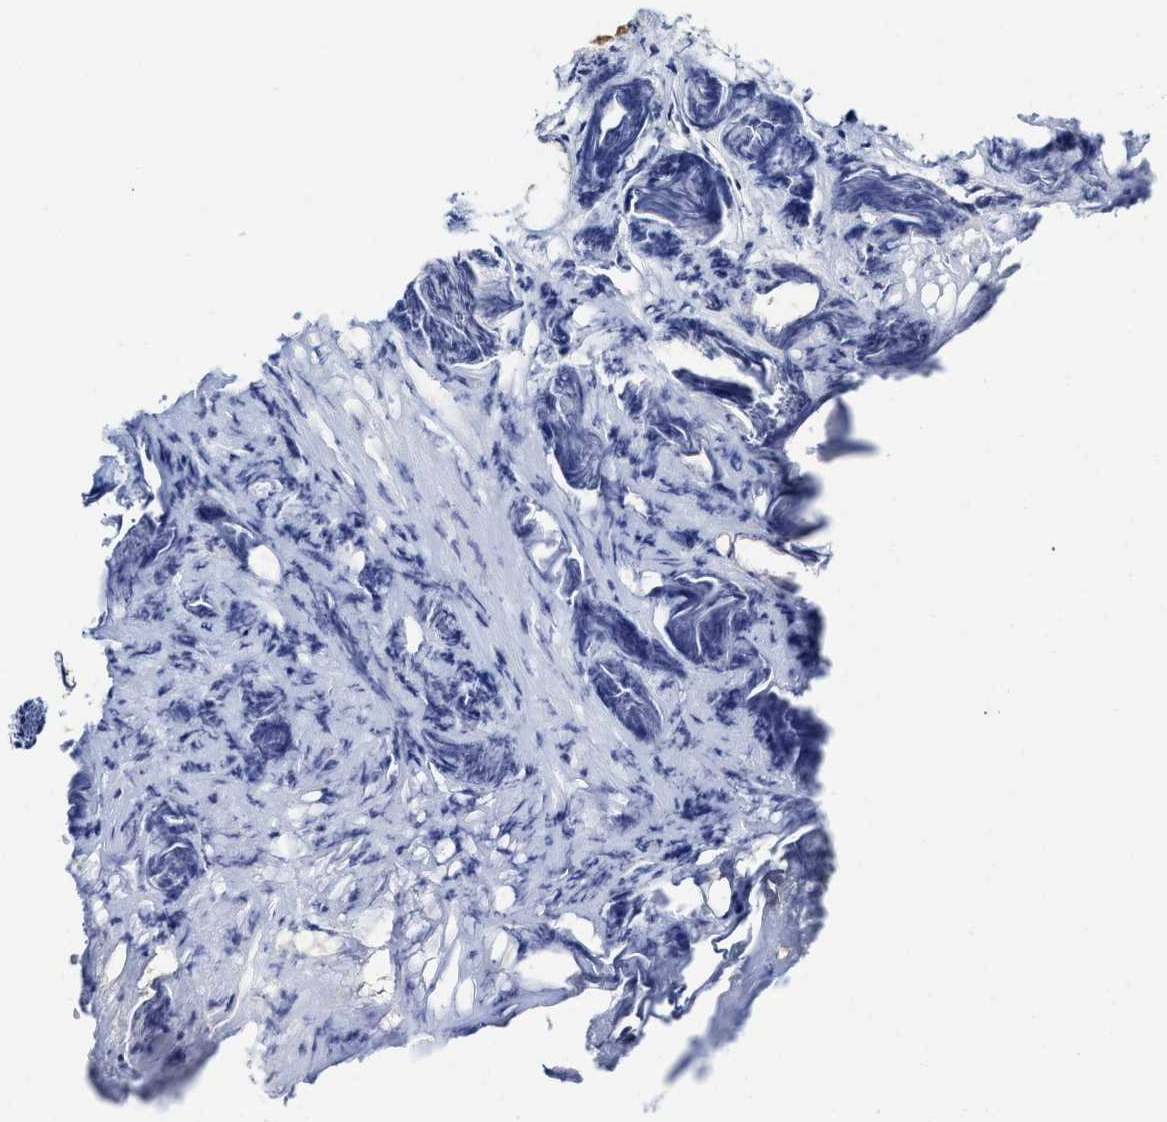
{"staining": {"intensity": "negative", "quantity": "none", "location": "none"}, "tissue": "prostate cancer", "cell_type": "Tumor cells", "image_type": "cancer", "snomed": [{"axis": "morphology", "description": "Adenocarcinoma, Low grade"}, {"axis": "topography", "description": "Prostate"}], "caption": "Human prostate adenocarcinoma (low-grade) stained for a protein using immunohistochemistry (IHC) displays no positivity in tumor cells.", "gene": "C2", "patient": {"sex": "male", "age": 89}}